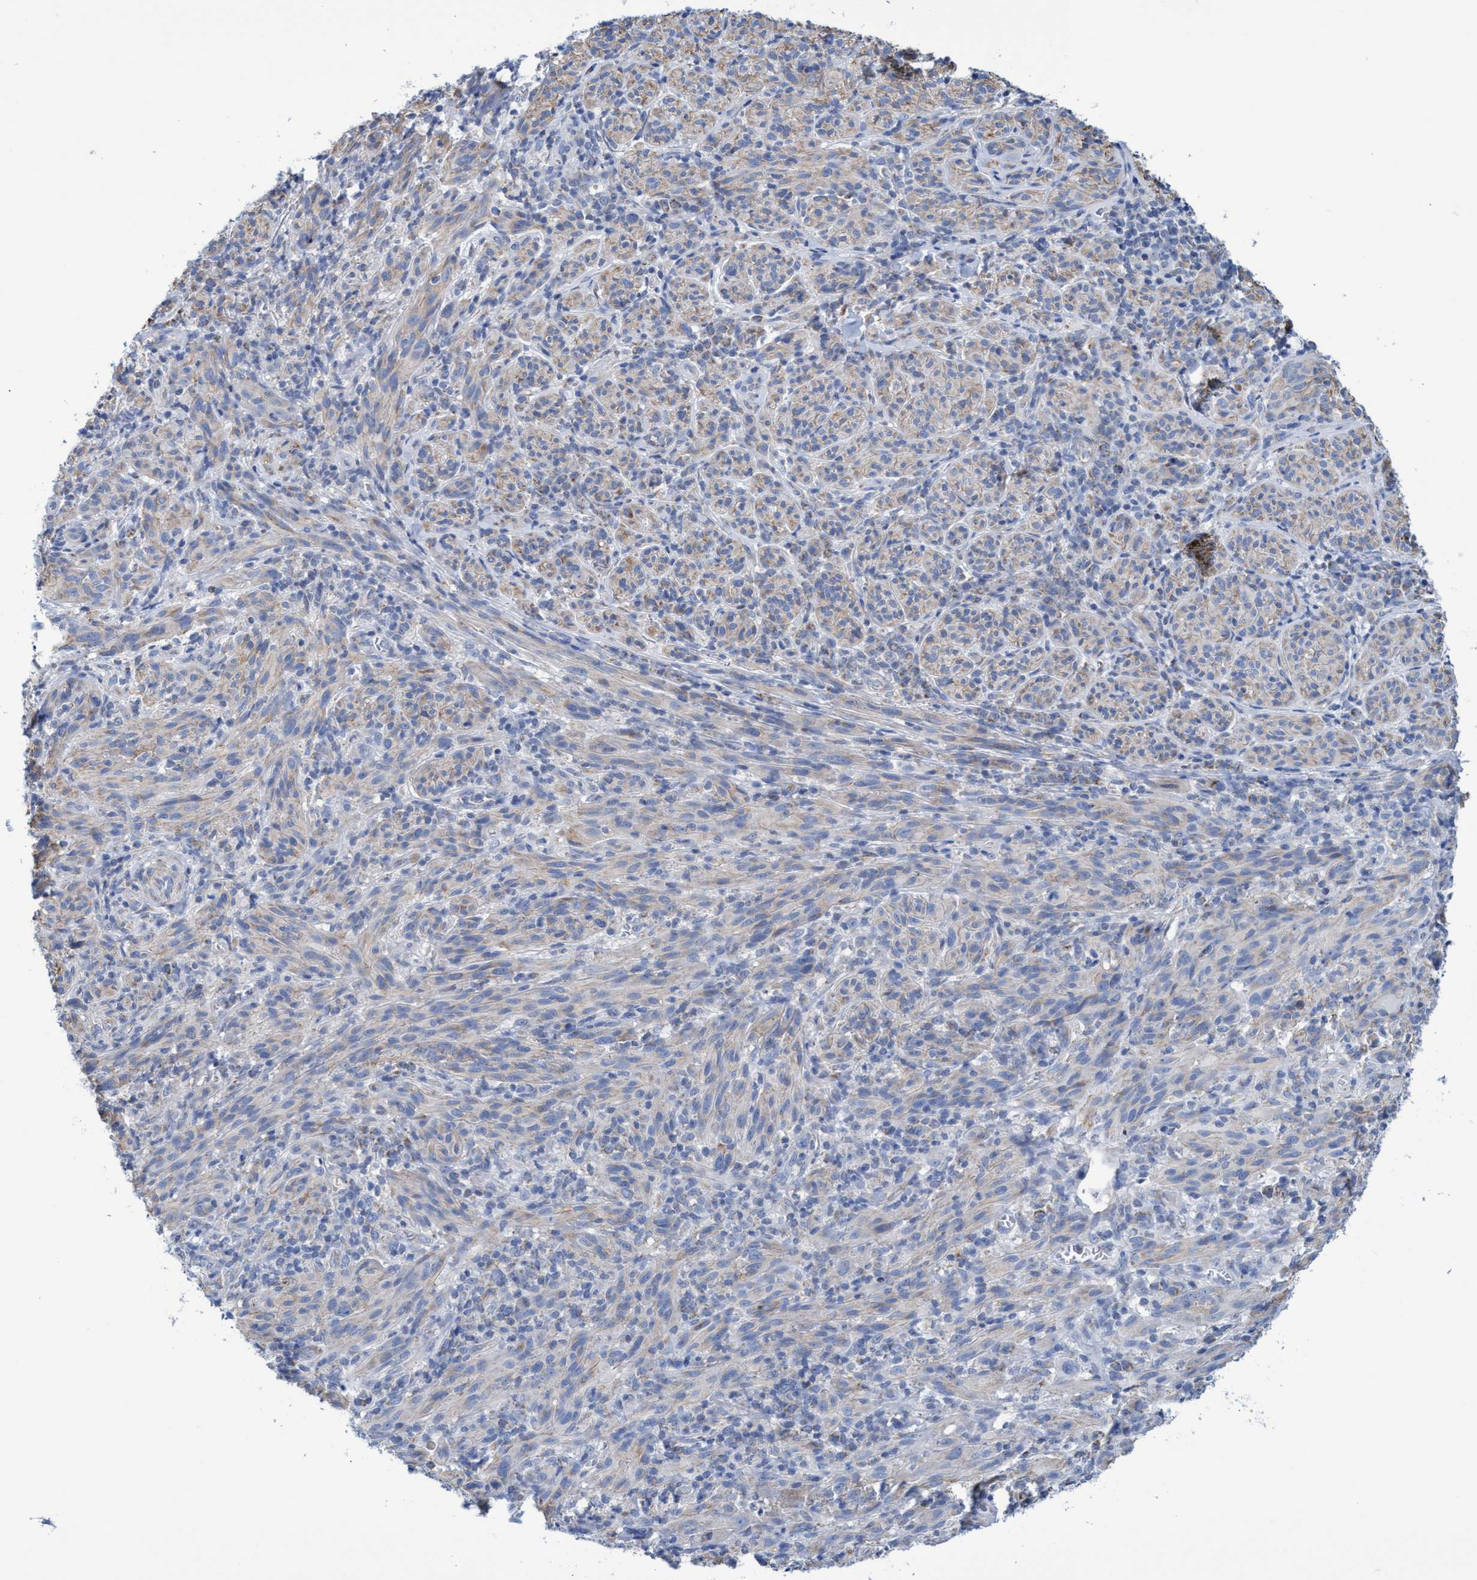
{"staining": {"intensity": "weak", "quantity": "<25%", "location": "cytoplasmic/membranous"}, "tissue": "melanoma", "cell_type": "Tumor cells", "image_type": "cancer", "snomed": [{"axis": "morphology", "description": "Malignant melanoma, NOS"}, {"axis": "topography", "description": "Skin of head"}], "caption": "This is an immunohistochemistry (IHC) photomicrograph of melanoma. There is no staining in tumor cells.", "gene": "ZNF750", "patient": {"sex": "male", "age": 96}}